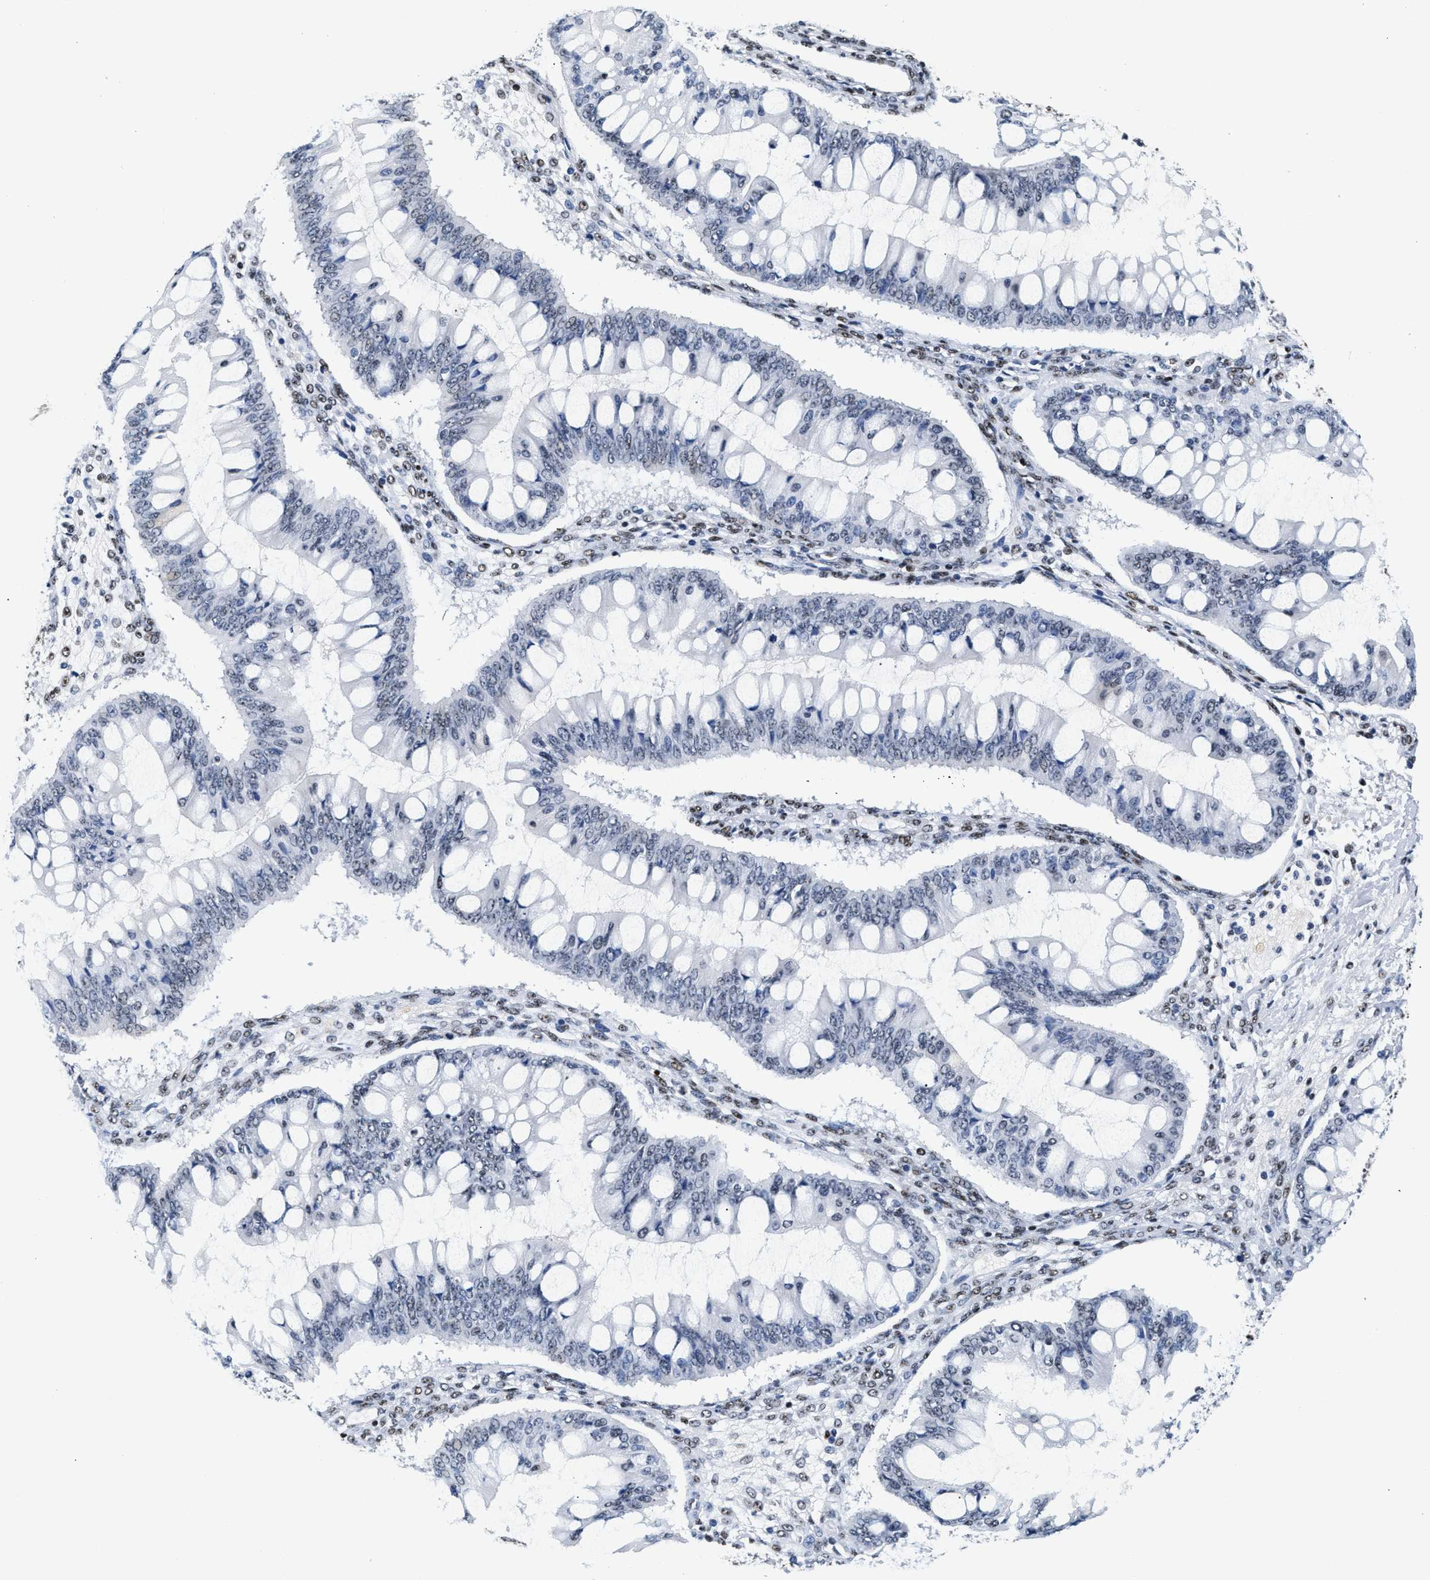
{"staining": {"intensity": "negative", "quantity": "none", "location": "none"}, "tissue": "ovarian cancer", "cell_type": "Tumor cells", "image_type": "cancer", "snomed": [{"axis": "morphology", "description": "Cystadenocarcinoma, mucinous, NOS"}, {"axis": "topography", "description": "Ovary"}], "caption": "A high-resolution histopathology image shows immunohistochemistry (IHC) staining of ovarian cancer, which exhibits no significant expression in tumor cells.", "gene": "RAD50", "patient": {"sex": "female", "age": 73}}